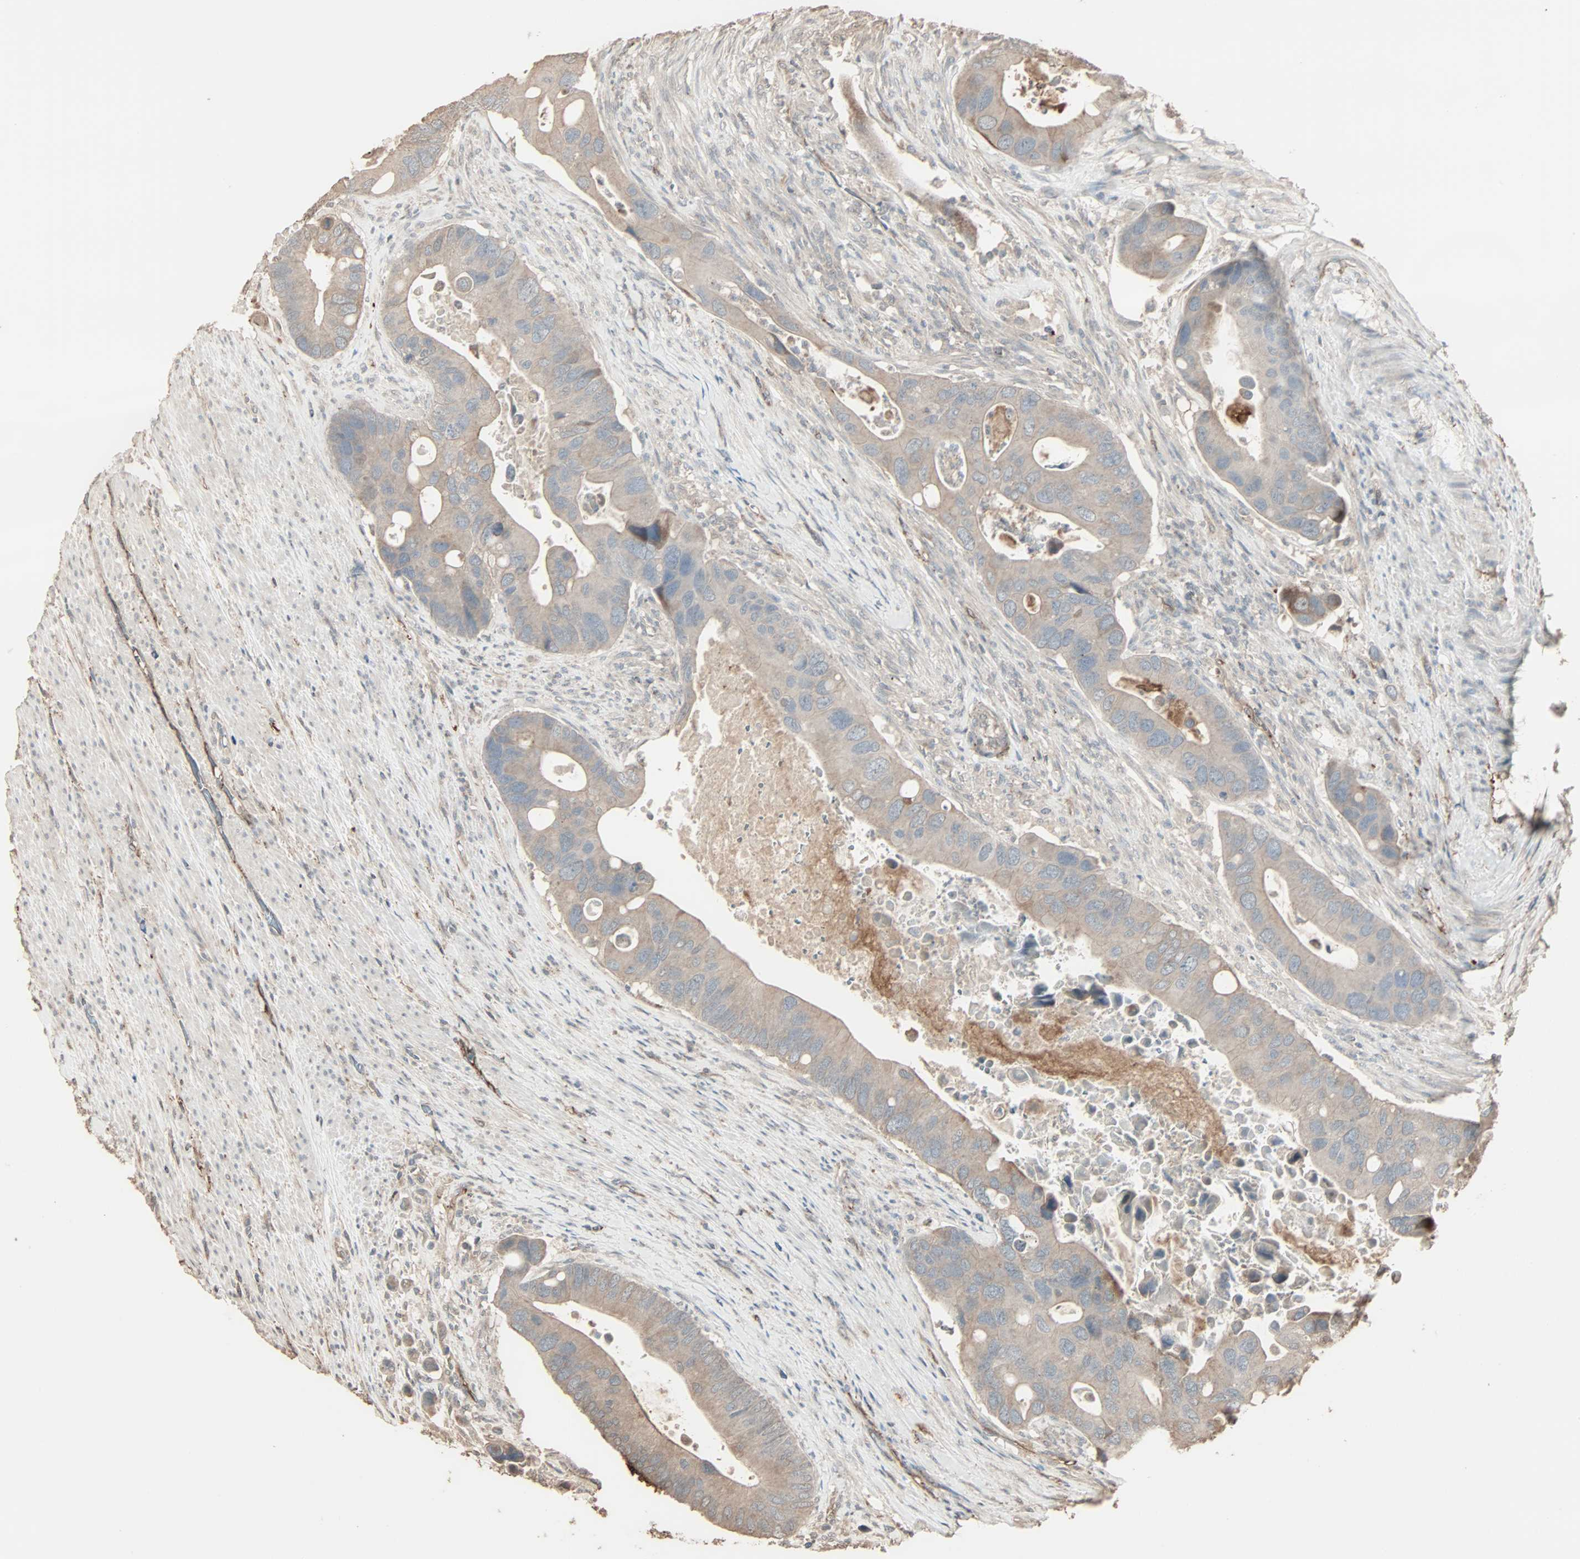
{"staining": {"intensity": "moderate", "quantity": ">75%", "location": "cytoplasmic/membranous"}, "tissue": "colorectal cancer", "cell_type": "Tumor cells", "image_type": "cancer", "snomed": [{"axis": "morphology", "description": "Adenocarcinoma, NOS"}, {"axis": "topography", "description": "Rectum"}], "caption": "Colorectal cancer (adenocarcinoma) stained for a protein (brown) reveals moderate cytoplasmic/membranous positive staining in about >75% of tumor cells.", "gene": "CALCRL", "patient": {"sex": "female", "age": 57}}